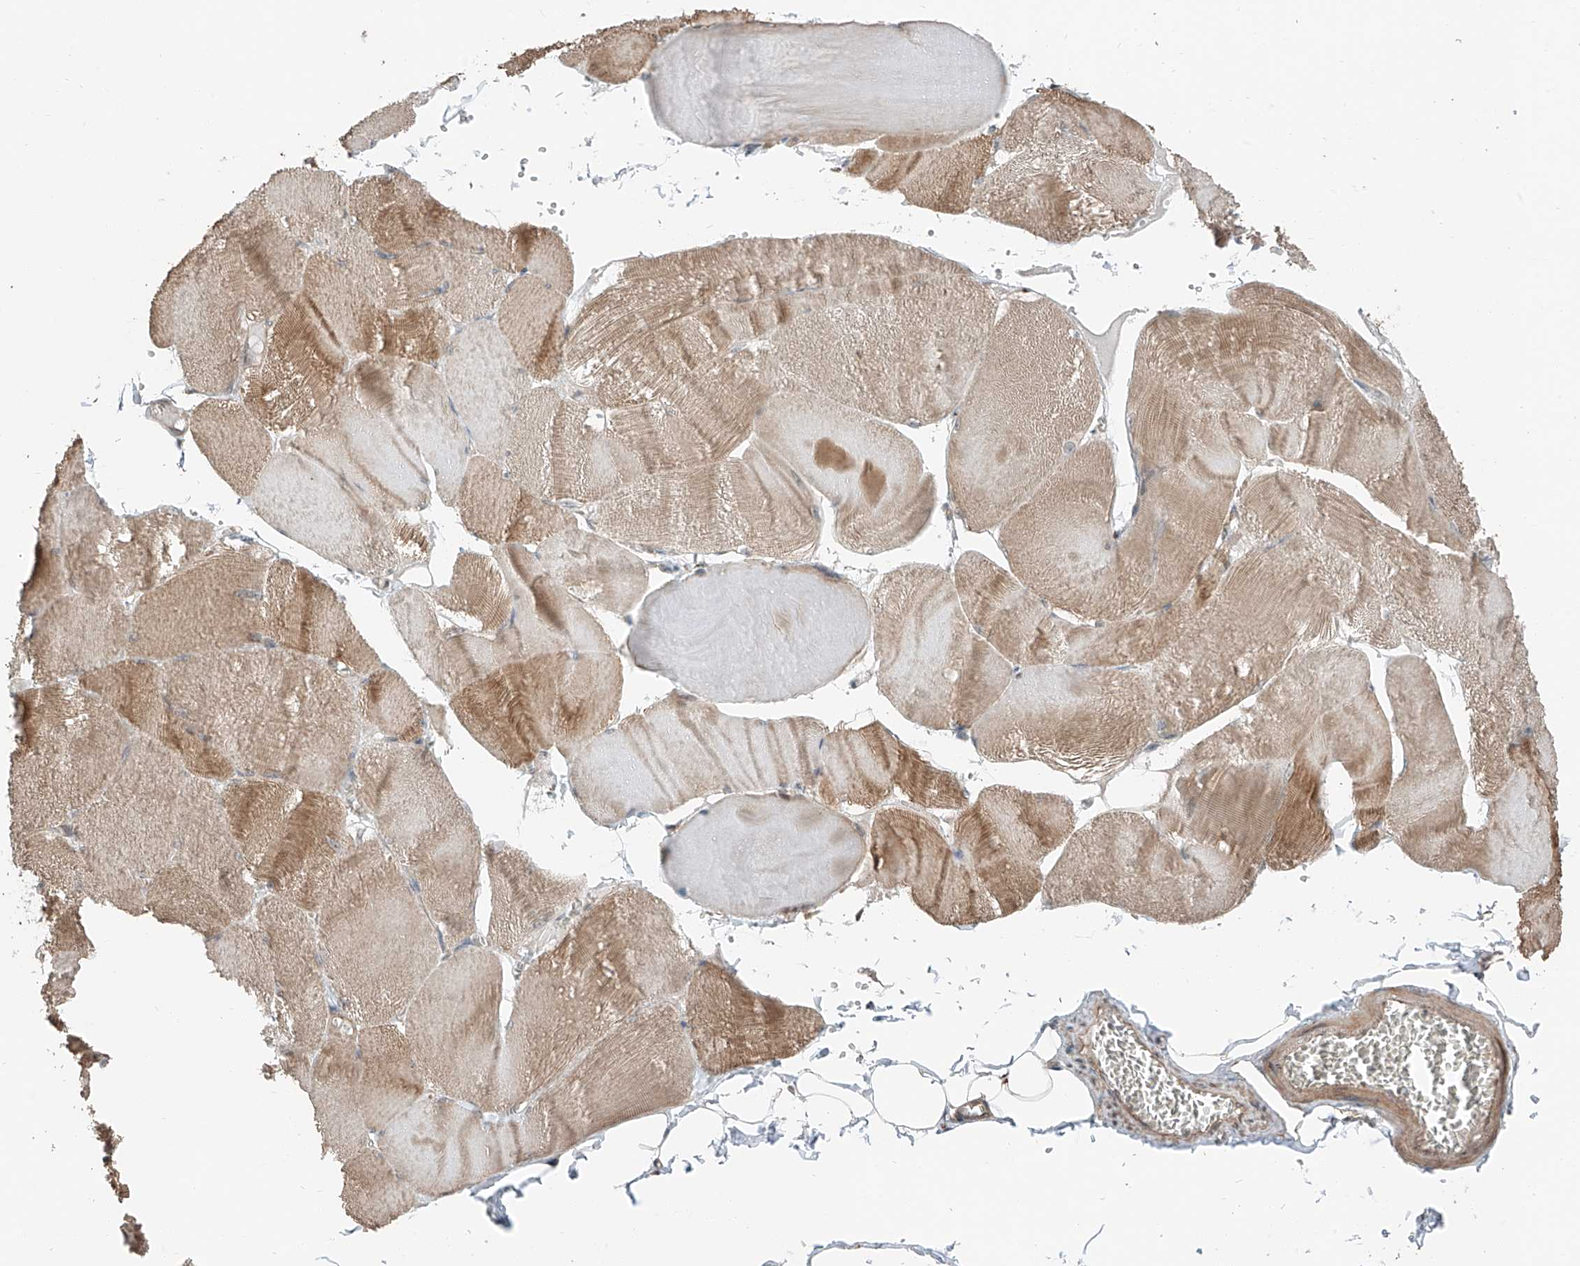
{"staining": {"intensity": "moderate", "quantity": ">75%", "location": "cytoplasmic/membranous"}, "tissue": "skeletal muscle", "cell_type": "Myocytes", "image_type": "normal", "snomed": [{"axis": "morphology", "description": "Normal tissue, NOS"}, {"axis": "morphology", "description": "Basal cell carcinoma"}, {"axis": "topography", "description": "Skeletal muscle"}], "caption": "Protein staining displays moderate cytoplasmic/membranous positivity in about >75% of myocytes in normal skeletal muscle.", "gene": "CEP162", "patient": {"sex": "female", "age": 64}}